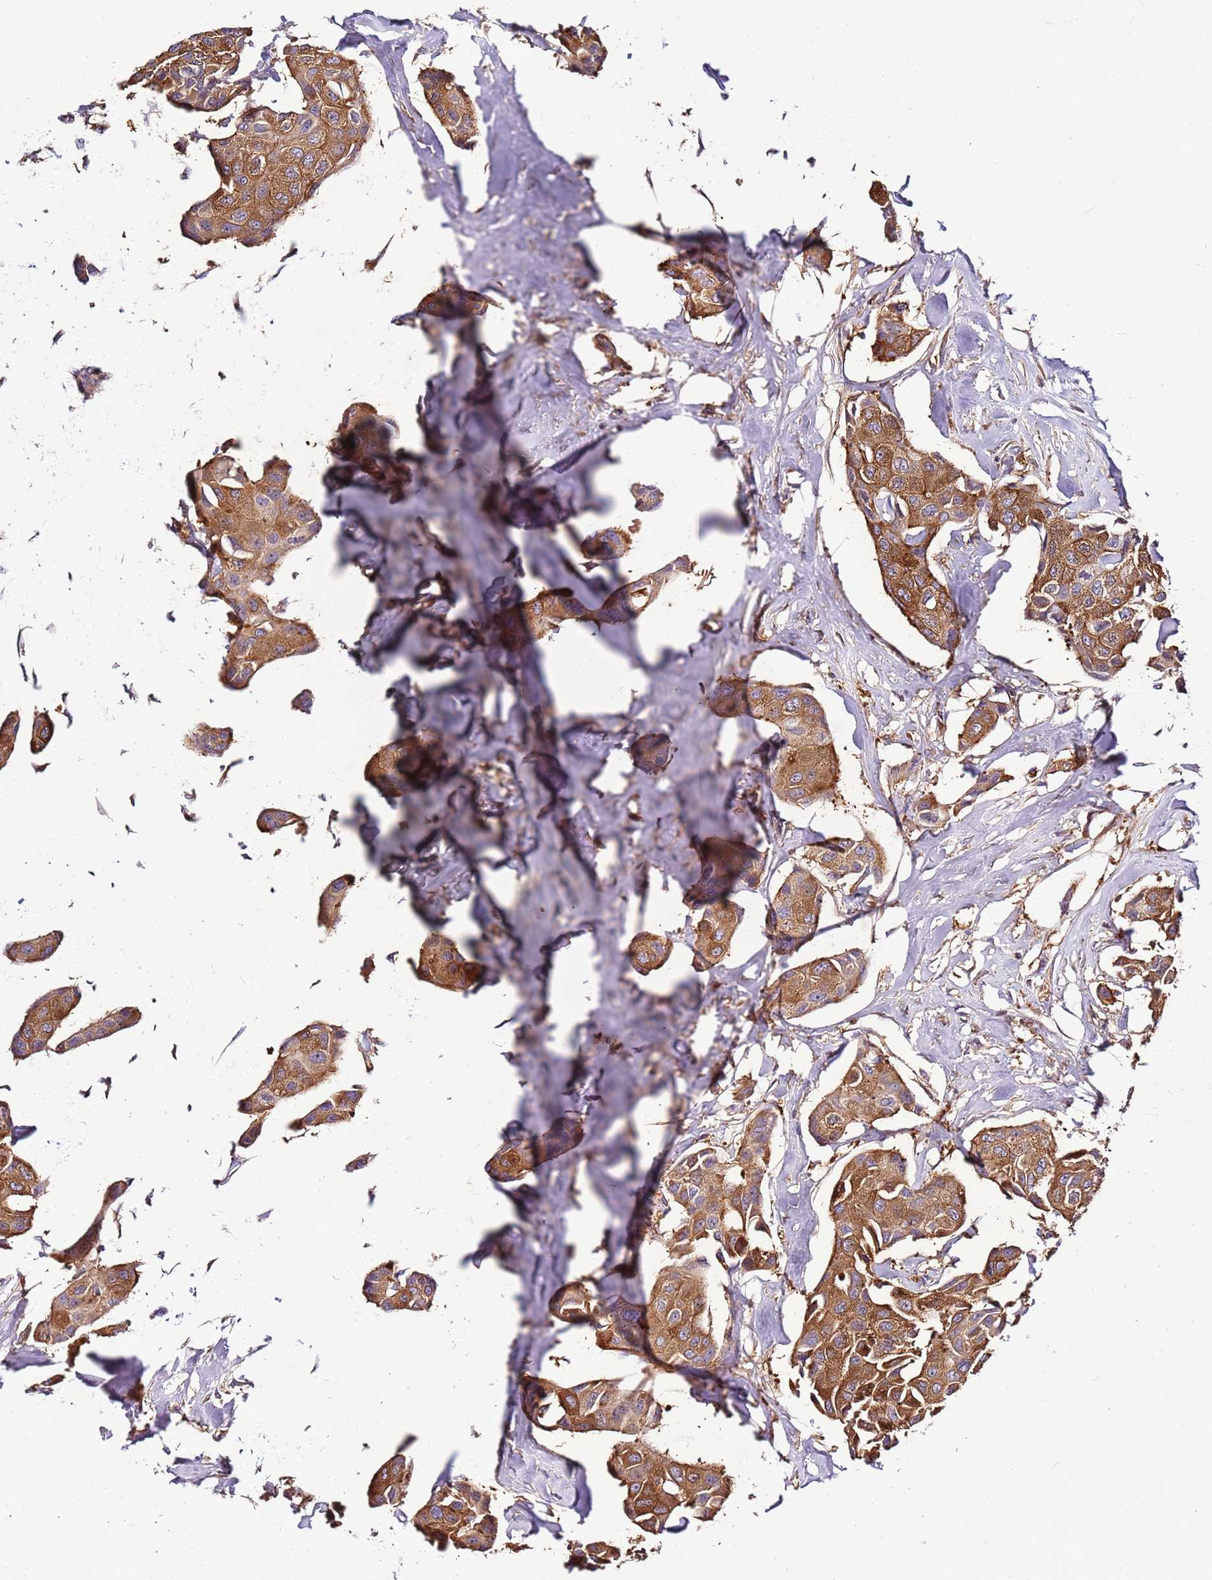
{"staining": {"intensity": "moderate", "quantity": ">75%", "location": "cytoplasmic/membranous"}, "tissue": "breast cancer", "cell_type": "Tumor cells", "image_type": "cancer", "snomed": [{"axis": "morphology", "description": "Duct carcinoma"}, {"axis": "topography", "description": "Breast"}, {"axis": "topography", "description": "Lymph node"}], "caption": "Protein staining by IHC shows moderate cytoplasmic/membranous expression in approximately >75% of tumor cells in invasive ductal carcinoma (breast).", "gene": "ATXN2L", "patient": {"sex": "female", "age": 80}}